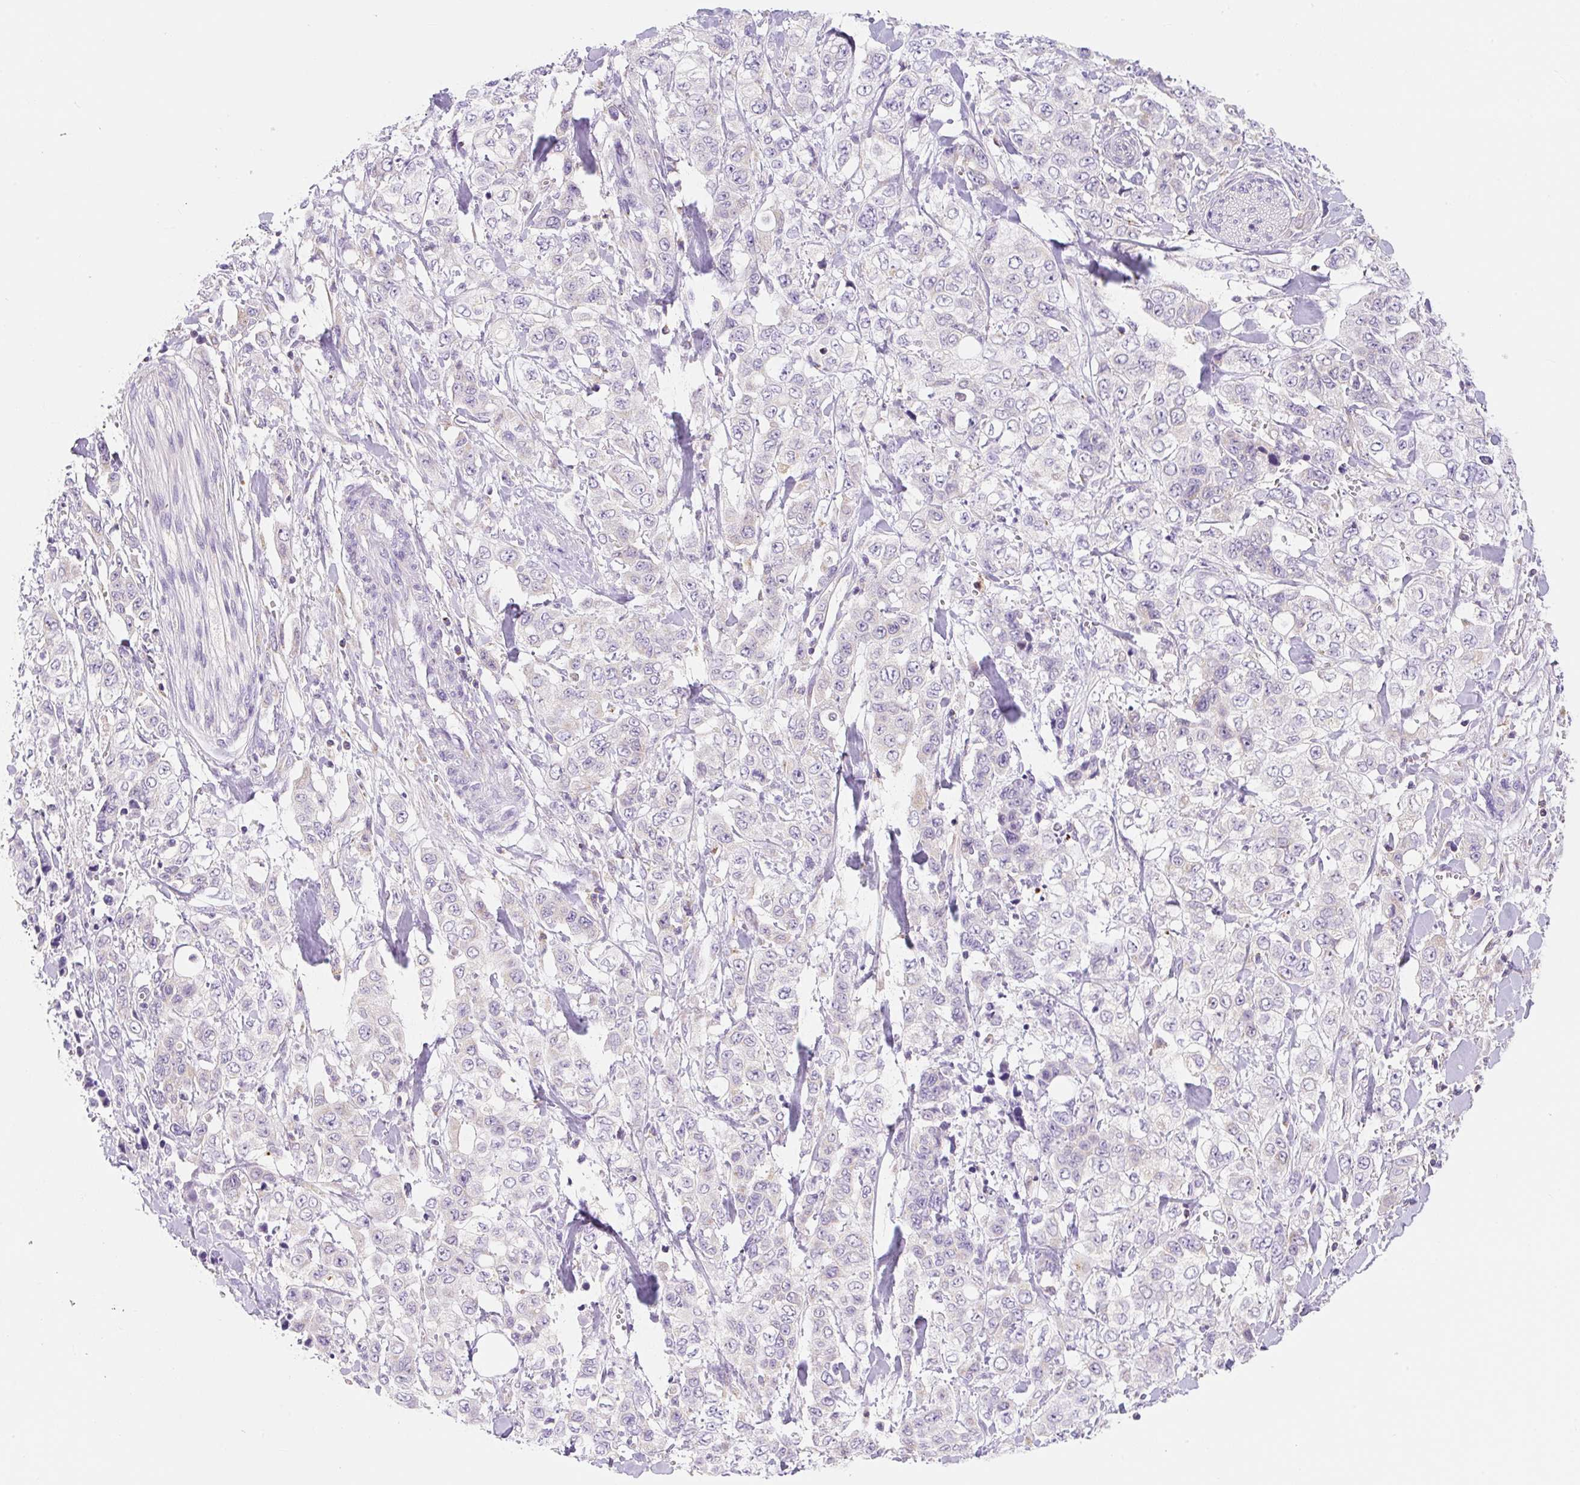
{"staining": {"intensity": "negative", "quantity": "none", "location": "none"}, "tissue": "stomach cancer", "cell_type": "Tumor cells", "image_type": "cancer", "snomed": [{"axis": "morphology", "description": "Adenocarcinoma, NOS"}, {"axis": "topography", "description": "Stomach, upper"}], "caption": "Adenocarcinoma (stomach) was stained to show a protein in brown. There is no significant expression in tumor cells. (IHC, brightfield microscopy, high magnification).", "gene": "FOCAD", "patient": {"sex": "male", "age": 62}}